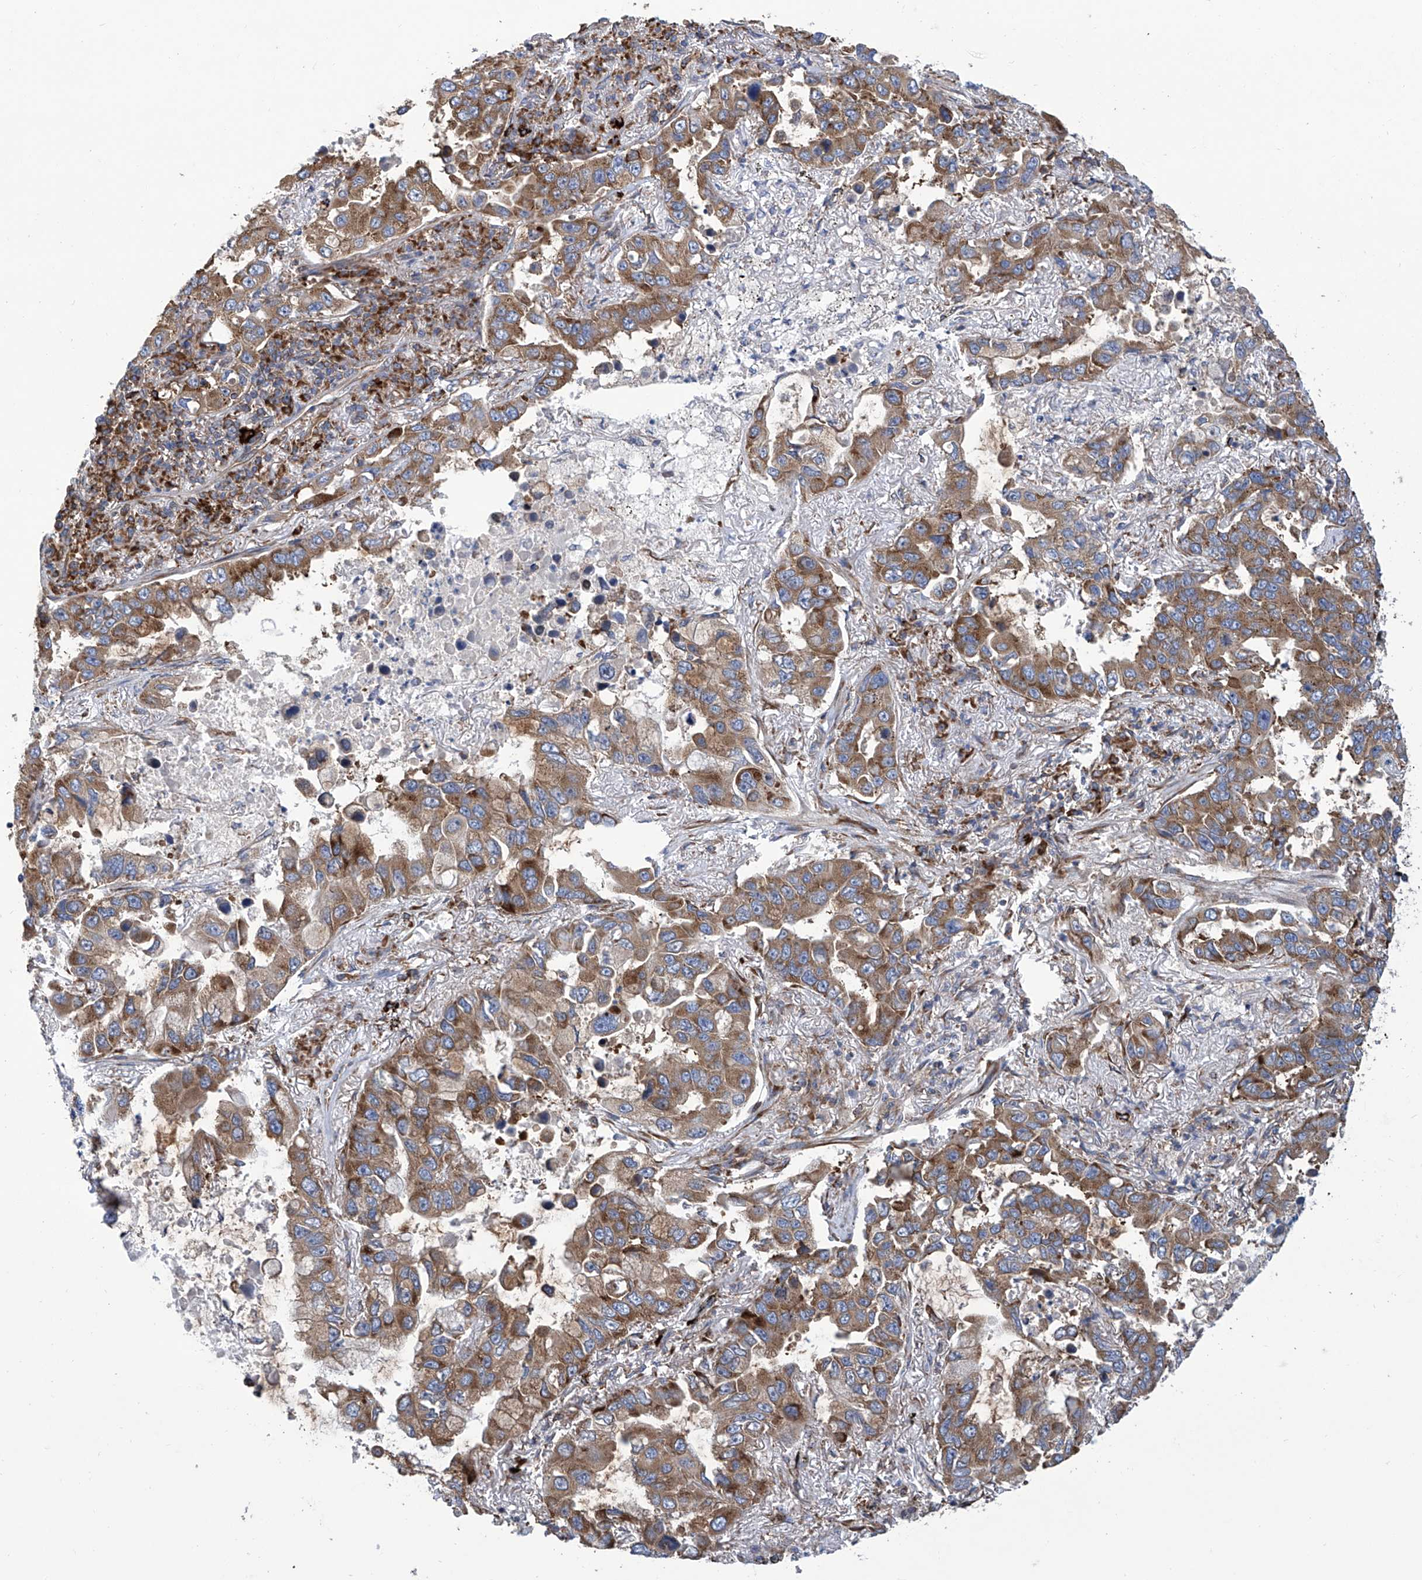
{"staining": {"intensity": "moderate", "quantity": ">75%", "location": "cytoplasmic/membranous"}, "tissue": "lung cancer", "cell_type": "Tumor cells", "image_type": "cancer", "snomed": [{"axis": "morphology", "description": "Adenocarcinoma, NOS"}, {"axis": "topography", "description": "Lung"}], "caption": "The image shows a brown stain indicating the presence of a protein in the cytoplasmic/membranous of tumor cells in lung cancer.", "gene": "SENP2", "patient": {"sex": "male", "age": 64}}